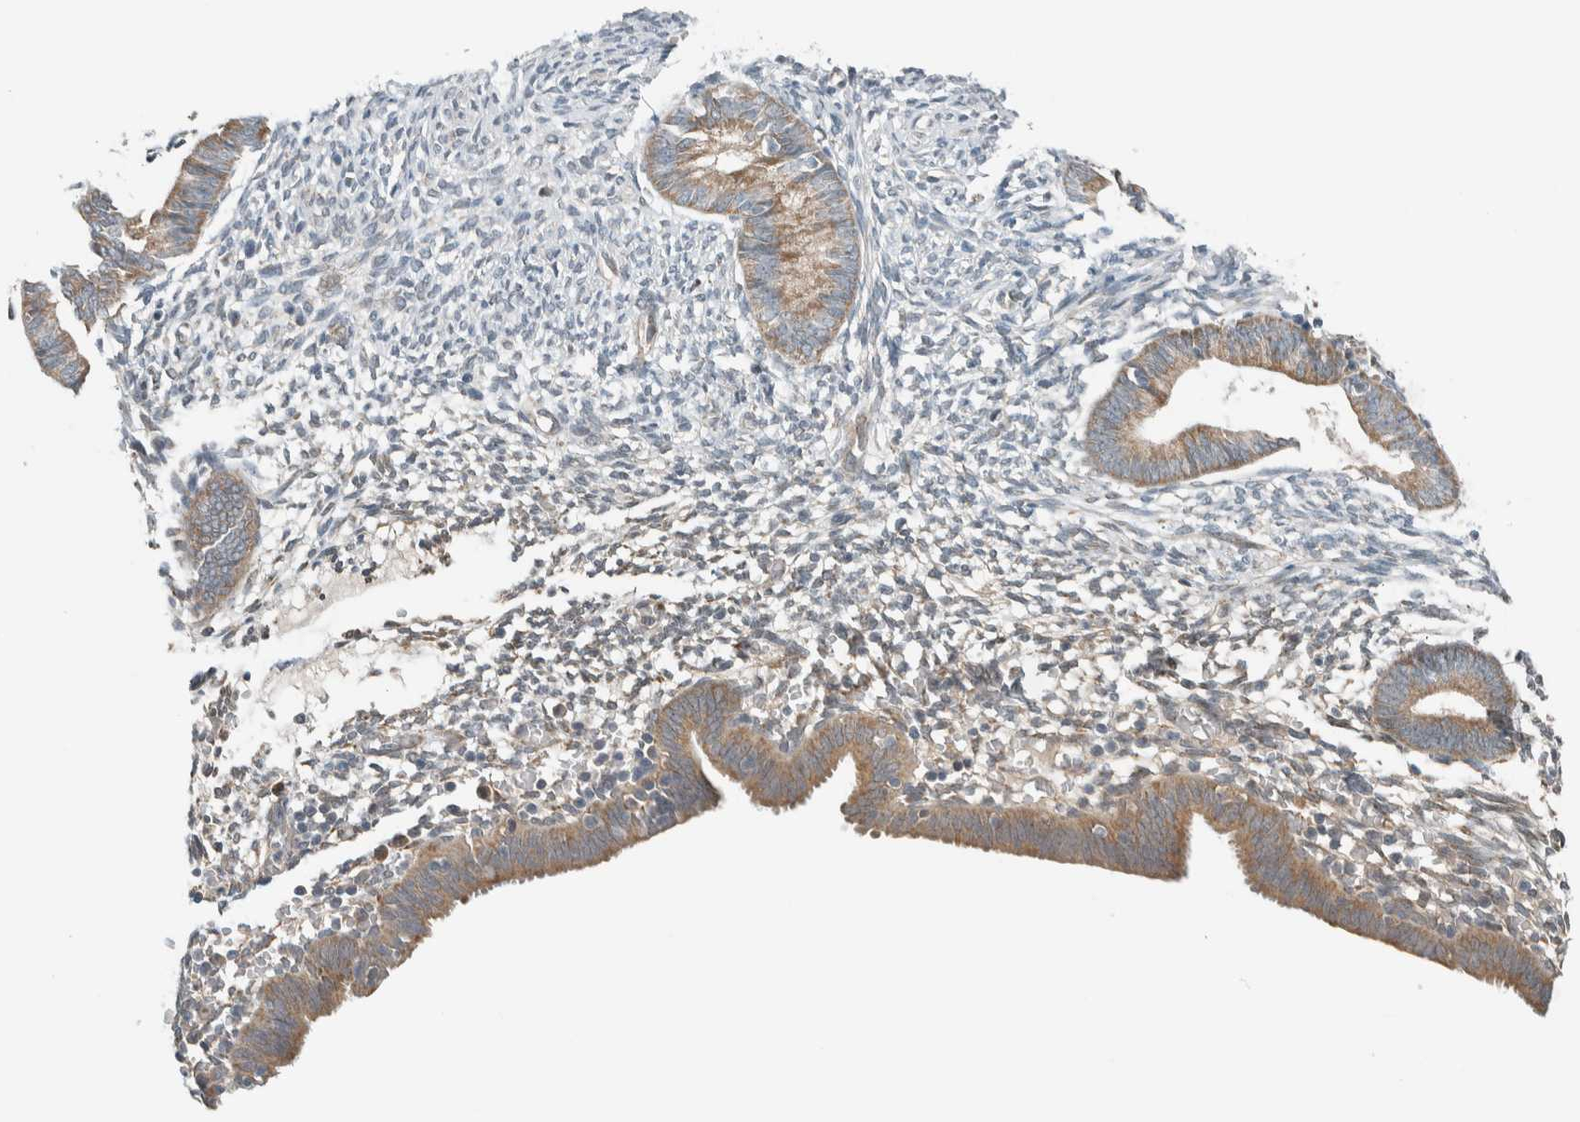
{"staining": {"intensity": "moderate", "quantity": "25%-75%", "location": "cytoplasmic/membranous"}, "tissue": "endometrium", "cell_type": "Cells in endometrial stroma", "image_type": "normal", "snomed": [{"axis": "morphology", "description": "Normal tissue, NOS"}, {"axis": "morphology", "description": "Atrophy, NOS"}, {"axis": "topography", "description": "Uterus"}, {"axis": "topography", "description": "Endometrium"}], "caption": "There is medium levels of moderate cytoplasmic/membranous positivity in cells in endometrial stroma of normal endometrium, as demonstrated by immunohistochemical staining (brown color).", "gene": "CTBP2", "patient": {"sex": "female", "age": 68}}